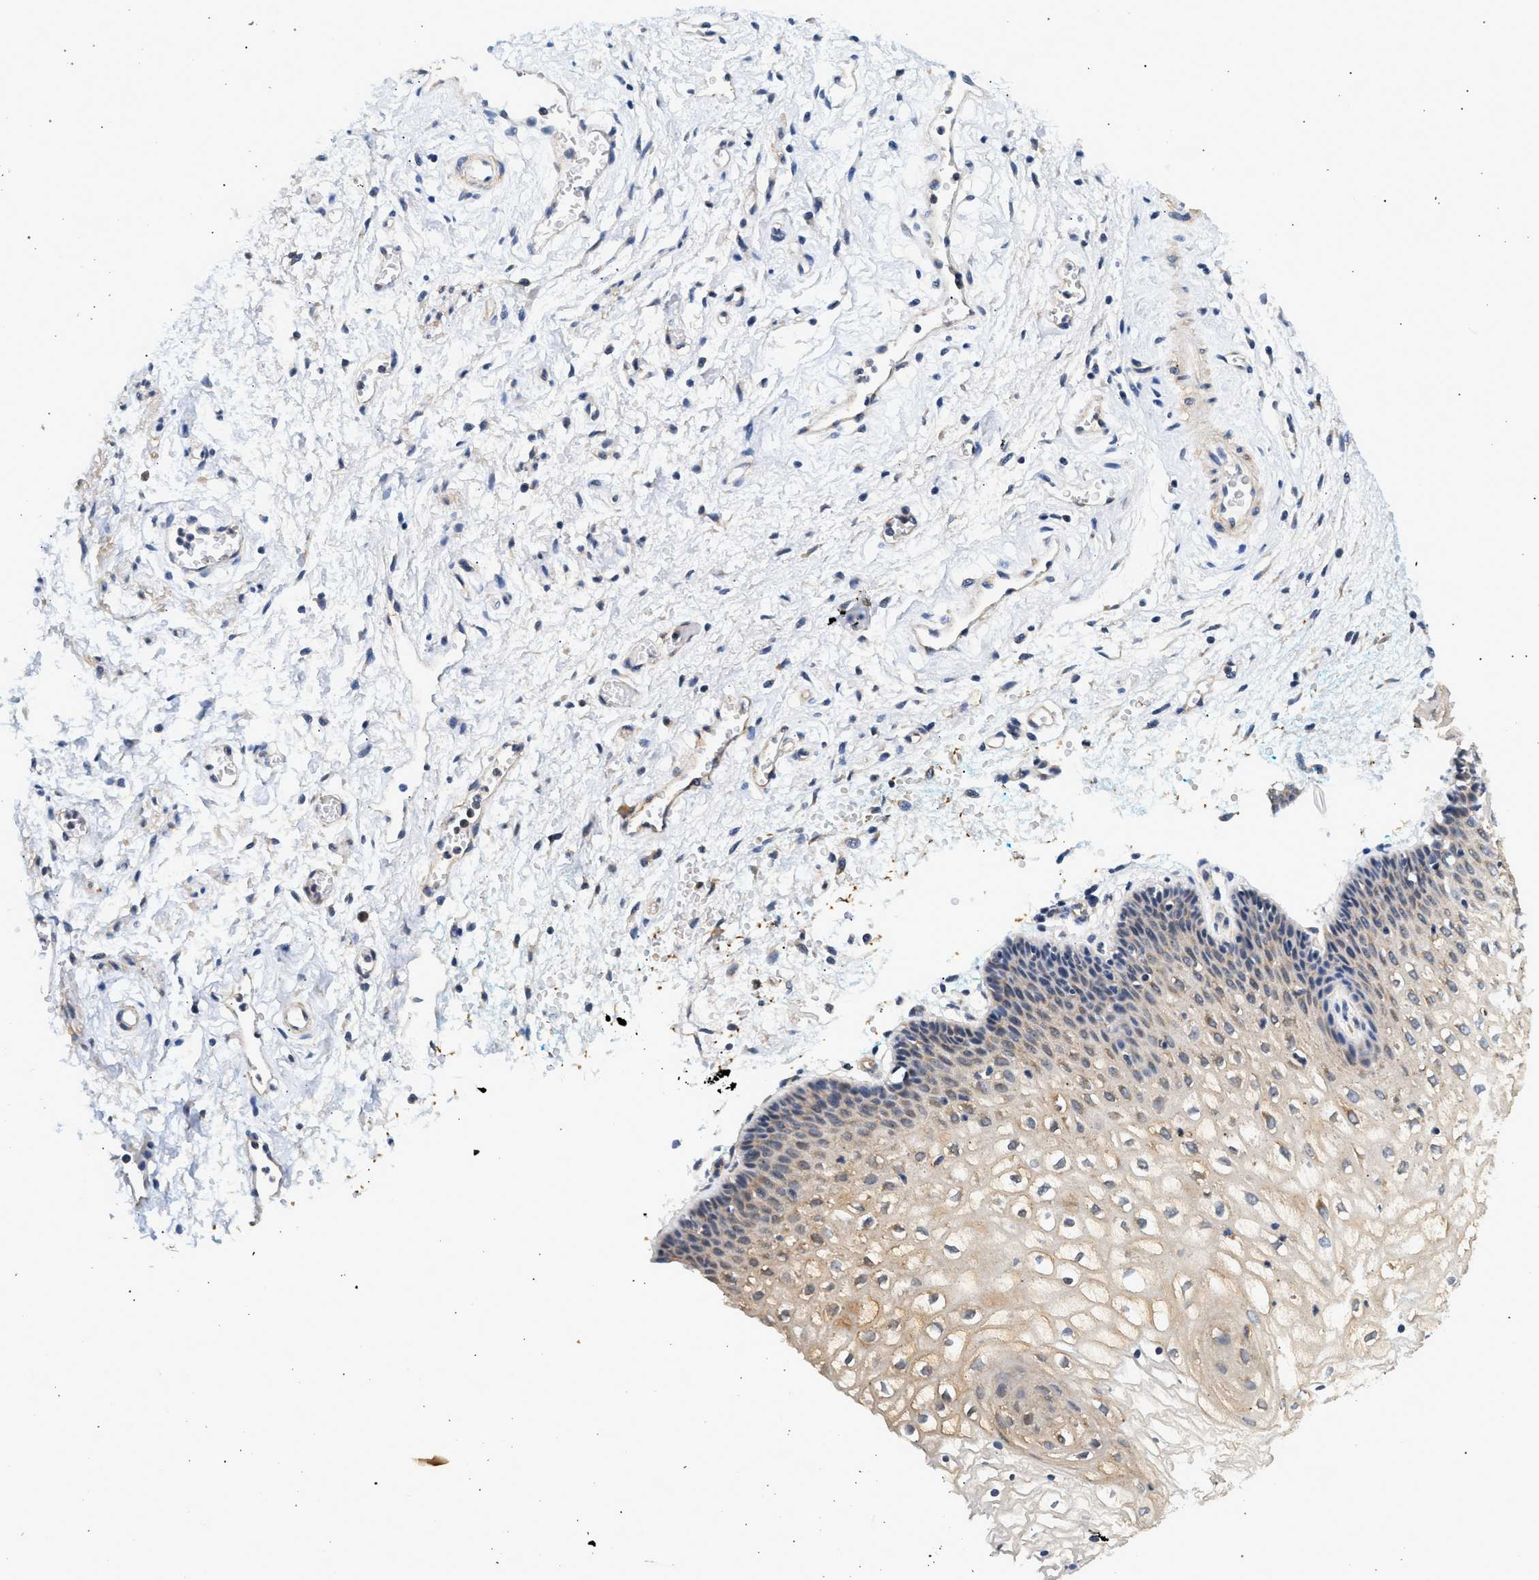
{"staining": {"intensity": "weak", "quantity": "25%-75%", "location": "cytoplasmic/membranous"}, "tissue": "vagina", "cell_type": "Squamous epithelial cells", "image_type": "normal", "snomed": [{"axis": "morphology", "description": "Normal tissue, NOS"}, {"axis": "topography", "description": "Vagina"}], "caption": "The photomicrograph shows a brown stain indicating the presence of a protein in the cytoplasmic/membranous of squamous epithelial cells in vagina.", "gene": "KCNA4", "patient": {"sex": "female", "age": 34}}